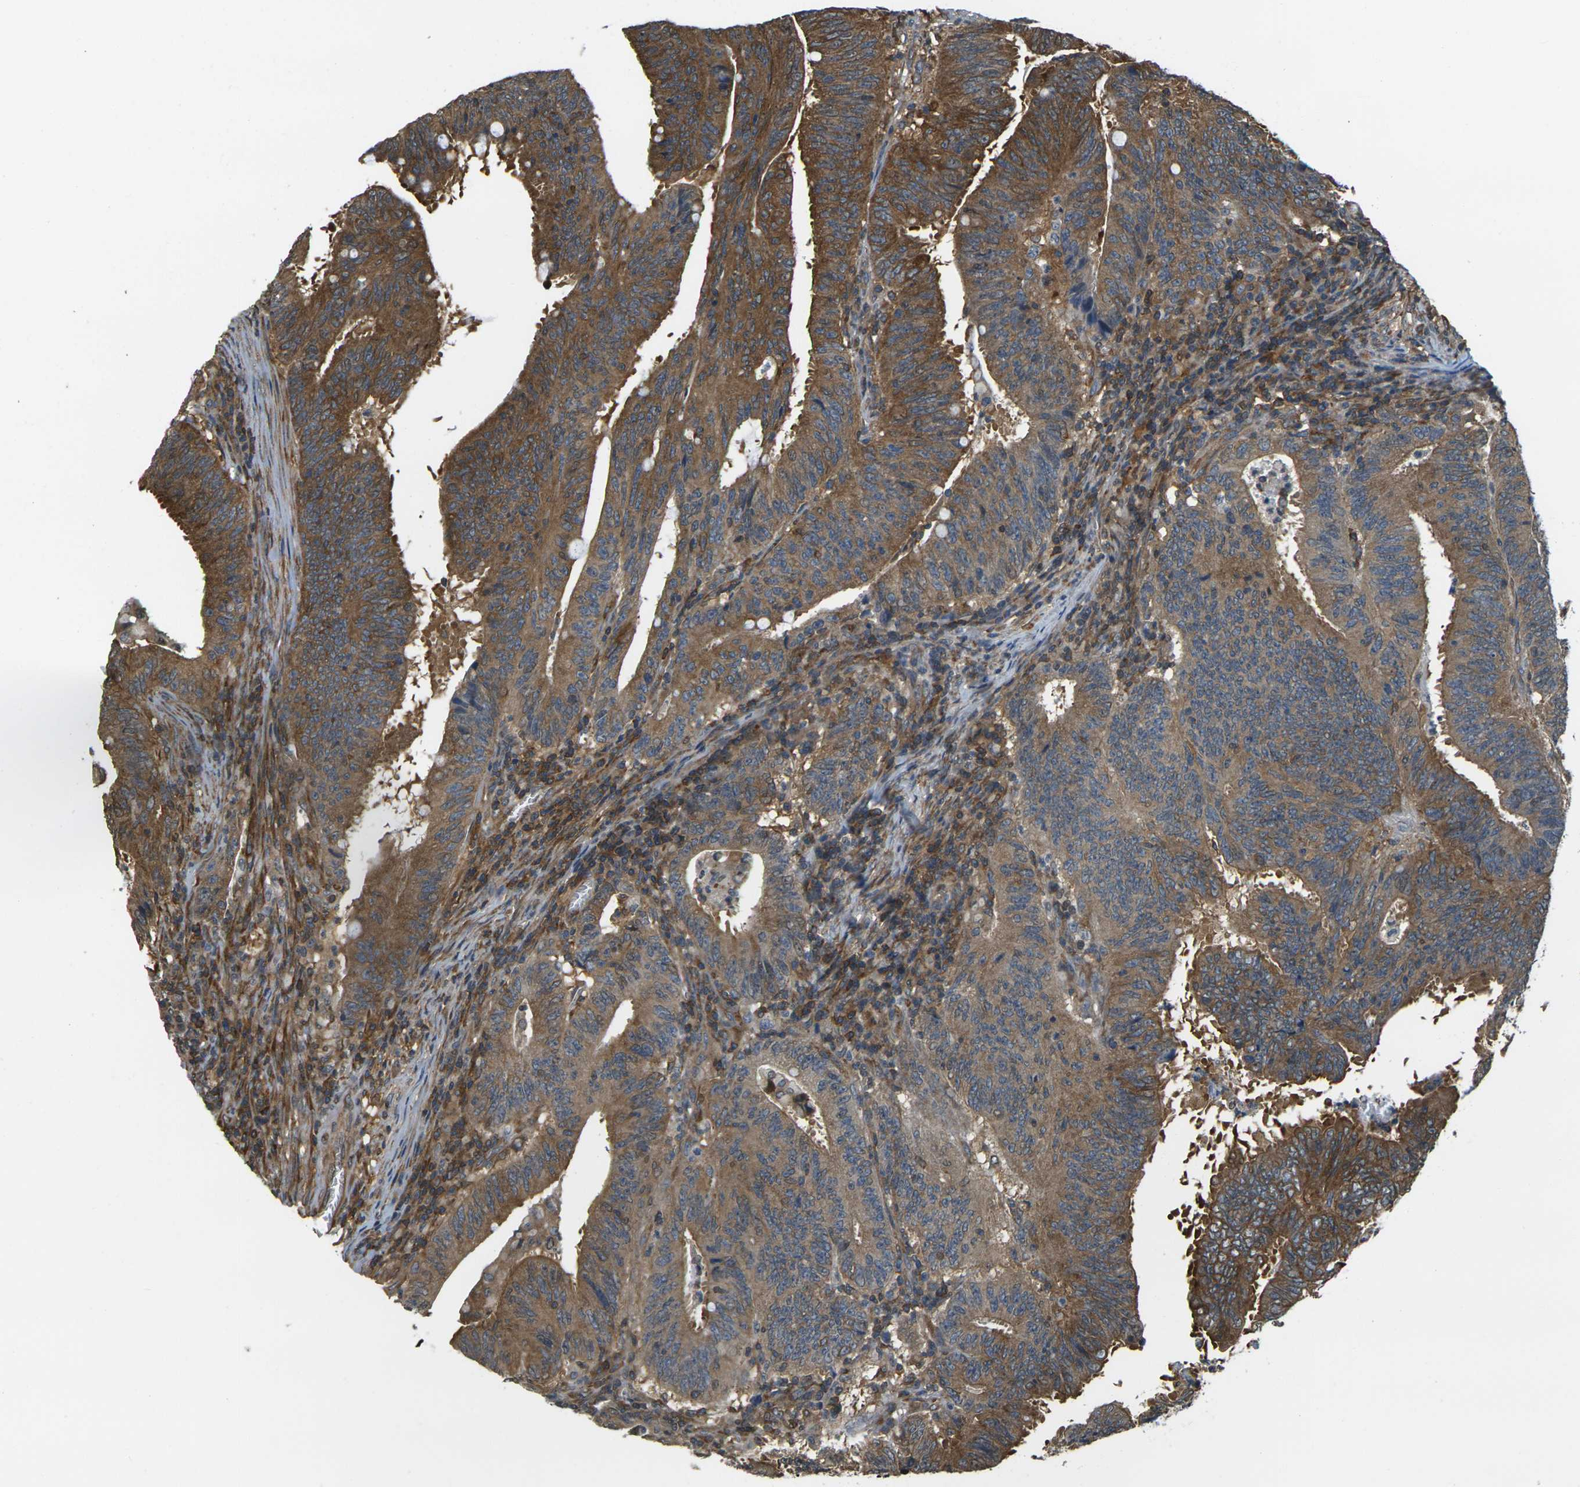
{"staining": {"intensity": "strong", "quantity": ">75%", "location": "cytoplasmic/membranous"}, "tissue": "colorectal cancer", "cell_type": "Tumor cells", "image_type": "cancer", "snomed": [{"axis": "morphology", "description": "Adenocarcinoma, NOS"}, {"axis": "topography", "description": "Colon"}], "caption": "Immunohistochemical staining of adenocarcinoma (colorectal) displays high levels of strong cytoplasmic/membranous expression in approximately >75% of tumor cells.", "gene": "CAST", "patient": {"sex": "male", "age": 45}}